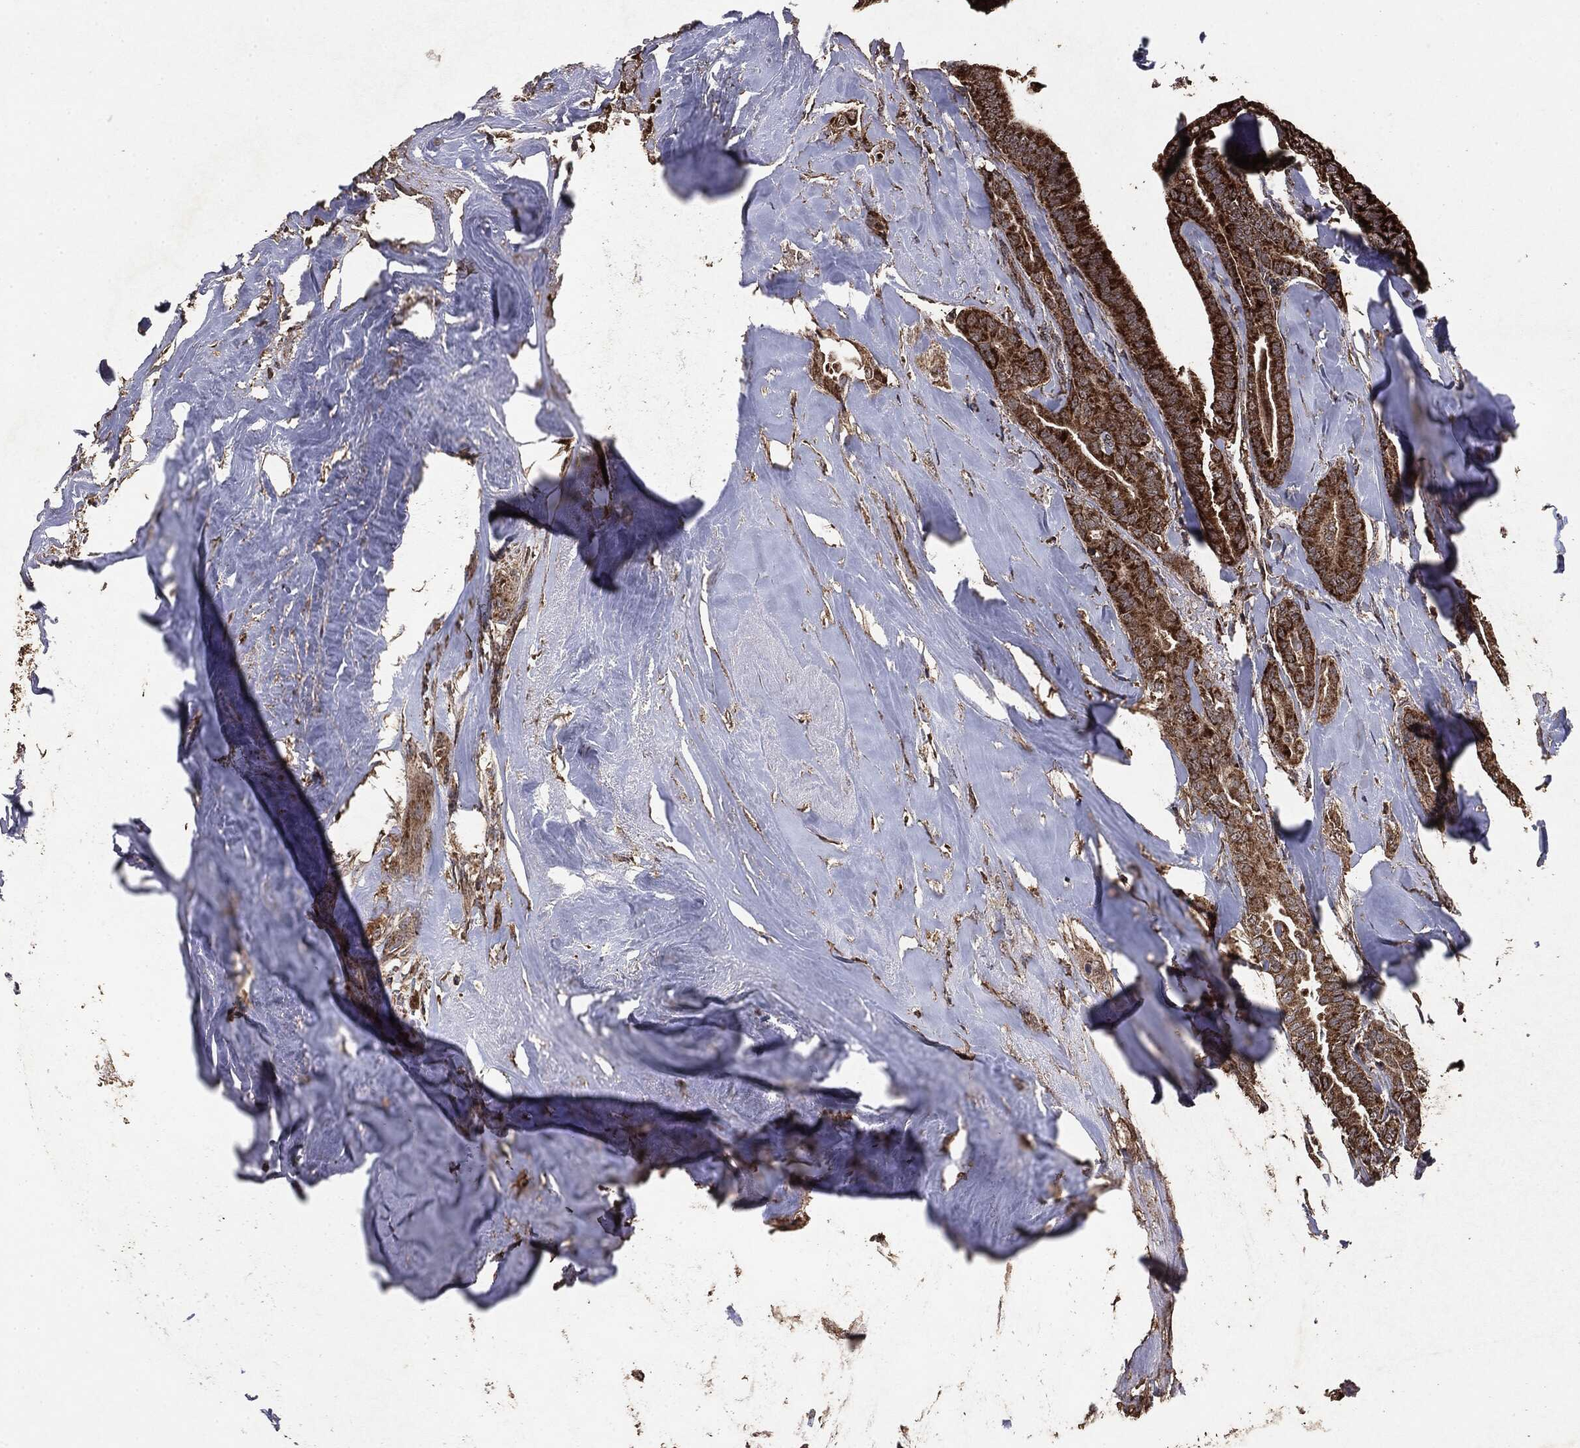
{"staining": {"intensity": "strong", "quantity": ">75%", "location": "cytoplasmic/membranous"}, "tissue": "thyroid cancer", "cell_type": "Tumor cells", "image_type": "cancer", "snomed": [{"axis": "morphology", "description": "Papillary adenocarcinoma, NOS"}, {"axis": "topography", "description": "Thyroid gland"}], "caption": "The photomicrograph exhibits staining of papillary adenocarcinoma (thyroid), revealing strong cytoplasmic/membranous protein staining (brown color) within tumor cells.", "gene": "MTOR", "patient": {"sex": "male", "age": 61}}